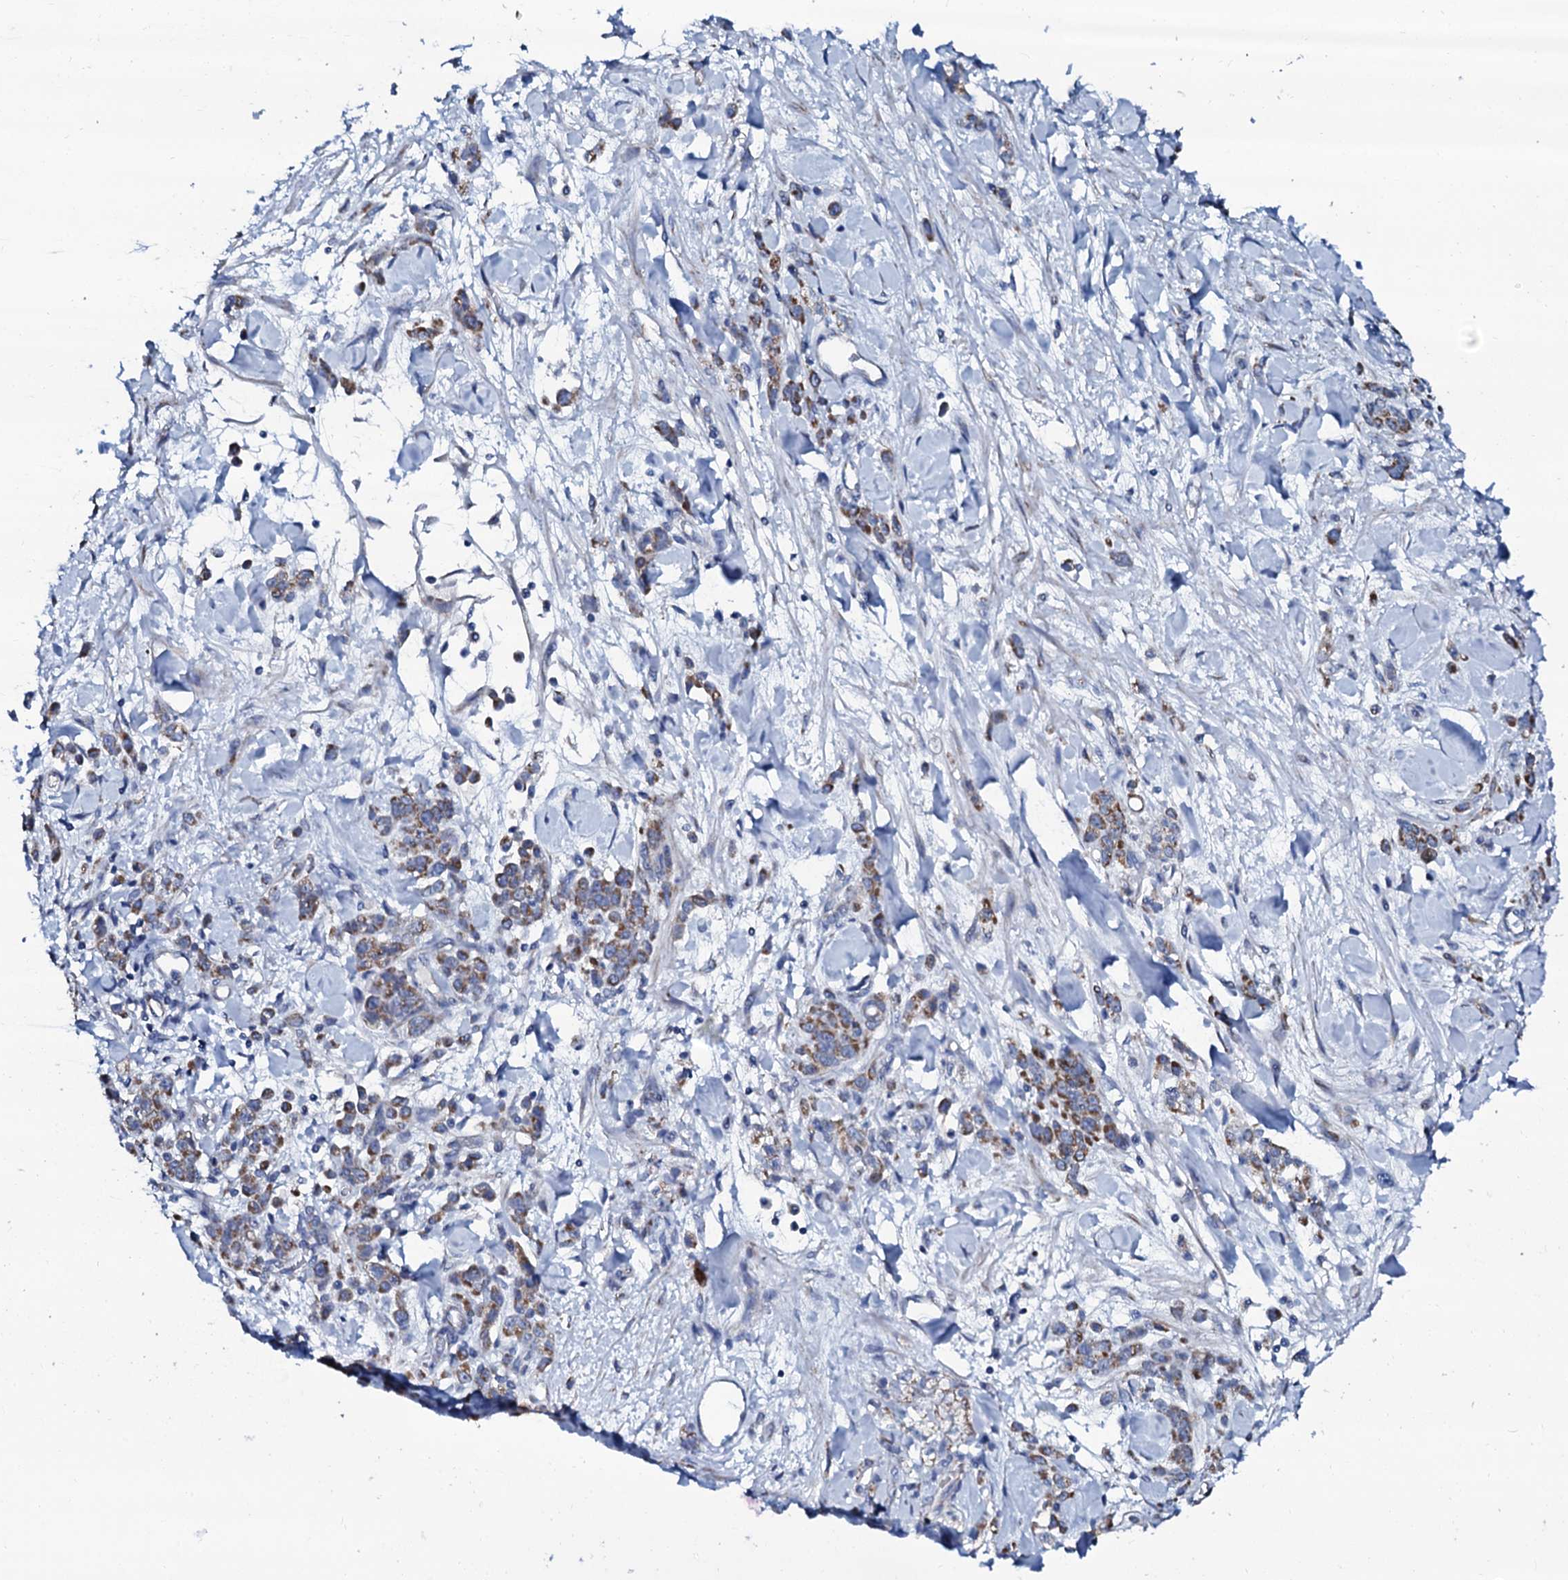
{"staining": {"intensity": "moderate", "quantity": ">75%", "location": "cytoplasmic/membranous"}, "tissue": "stomach cancer", "cell_type": "Tumor cells", "image_type": "cancer", "snomed": [{"axis": "morphology", "description": "Normal tissue, NOS"}, {"axis": "morphology", "description": "Adenocarcinoma, NOS"}, {"axis": "topography", "description": "Stomach"}], "caption": "Stomach cancer was stained to show a protein in brown. There is medium levels of moderate cytoplasmic/membranous positivity in about >75% of tumor cells.", "gene": "SLC37A4", "patient": {"sex": "male", "age": 82}}